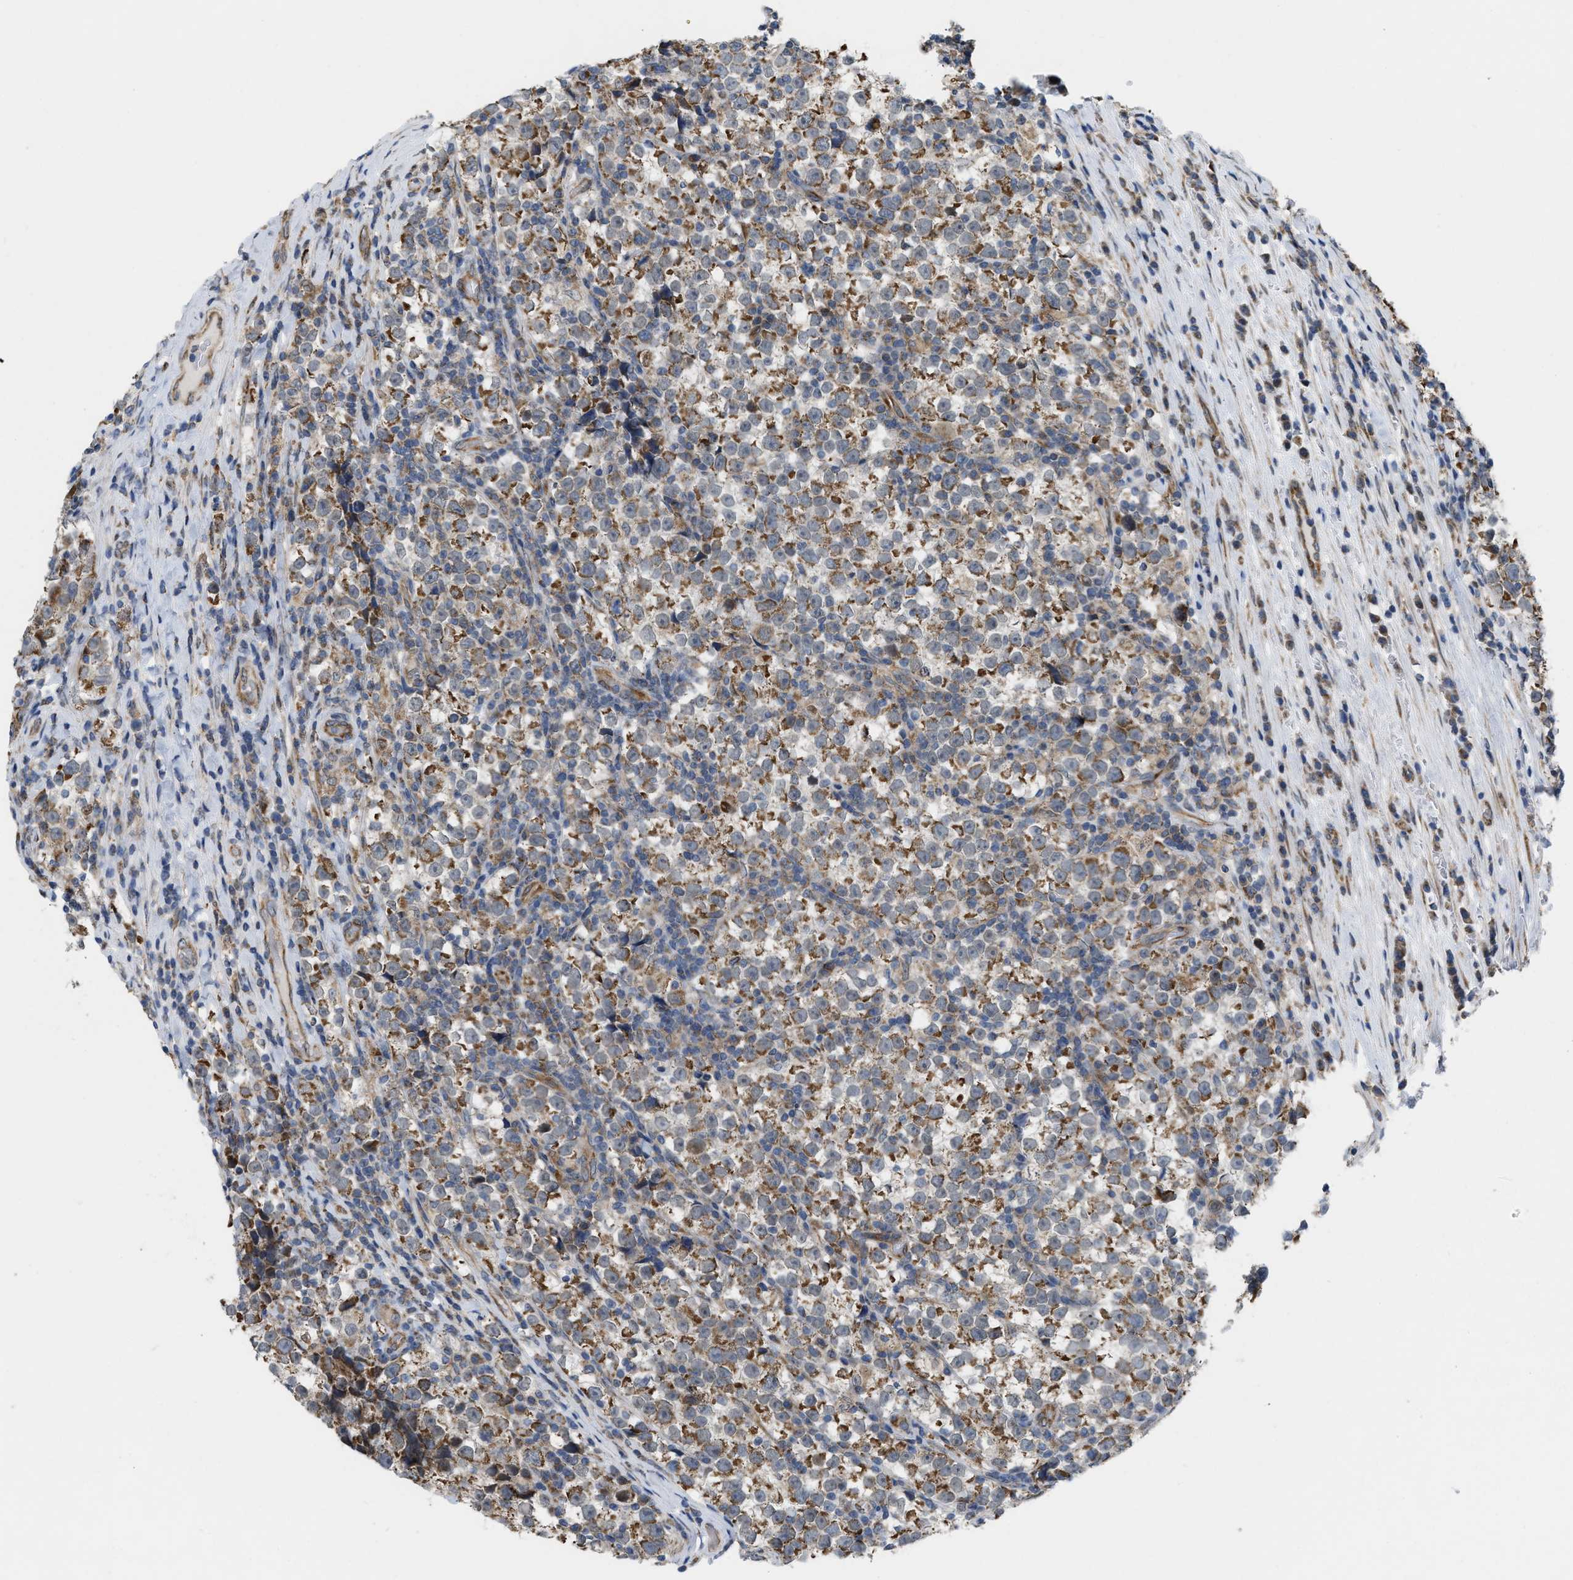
{"staining": {"intensity": "moderate", "quantity": ">75%", "location": "cytoplasmic/membranous"}, "tissue": "testis cancer", "cell_type": "Tumor cells", "image_type": "cancer", "snomed": [{"axis": "morphology", "description": "Normal tissue, NOS"}, {"axis": "morphology", "description": "Seminoma, NOS"}, {"axis": "topography", "description": "Testis"}], "caption": "Testis cancer (seminoma) stained with DAB (3,3'-diaminobenzidine) immunohistochemistry reveals medium levels of moderate cytoplasmic/membranous staining in about >75% of tumor cells.", "gene": "EOGT", "patient": {"sex": "male", "age": 43}}